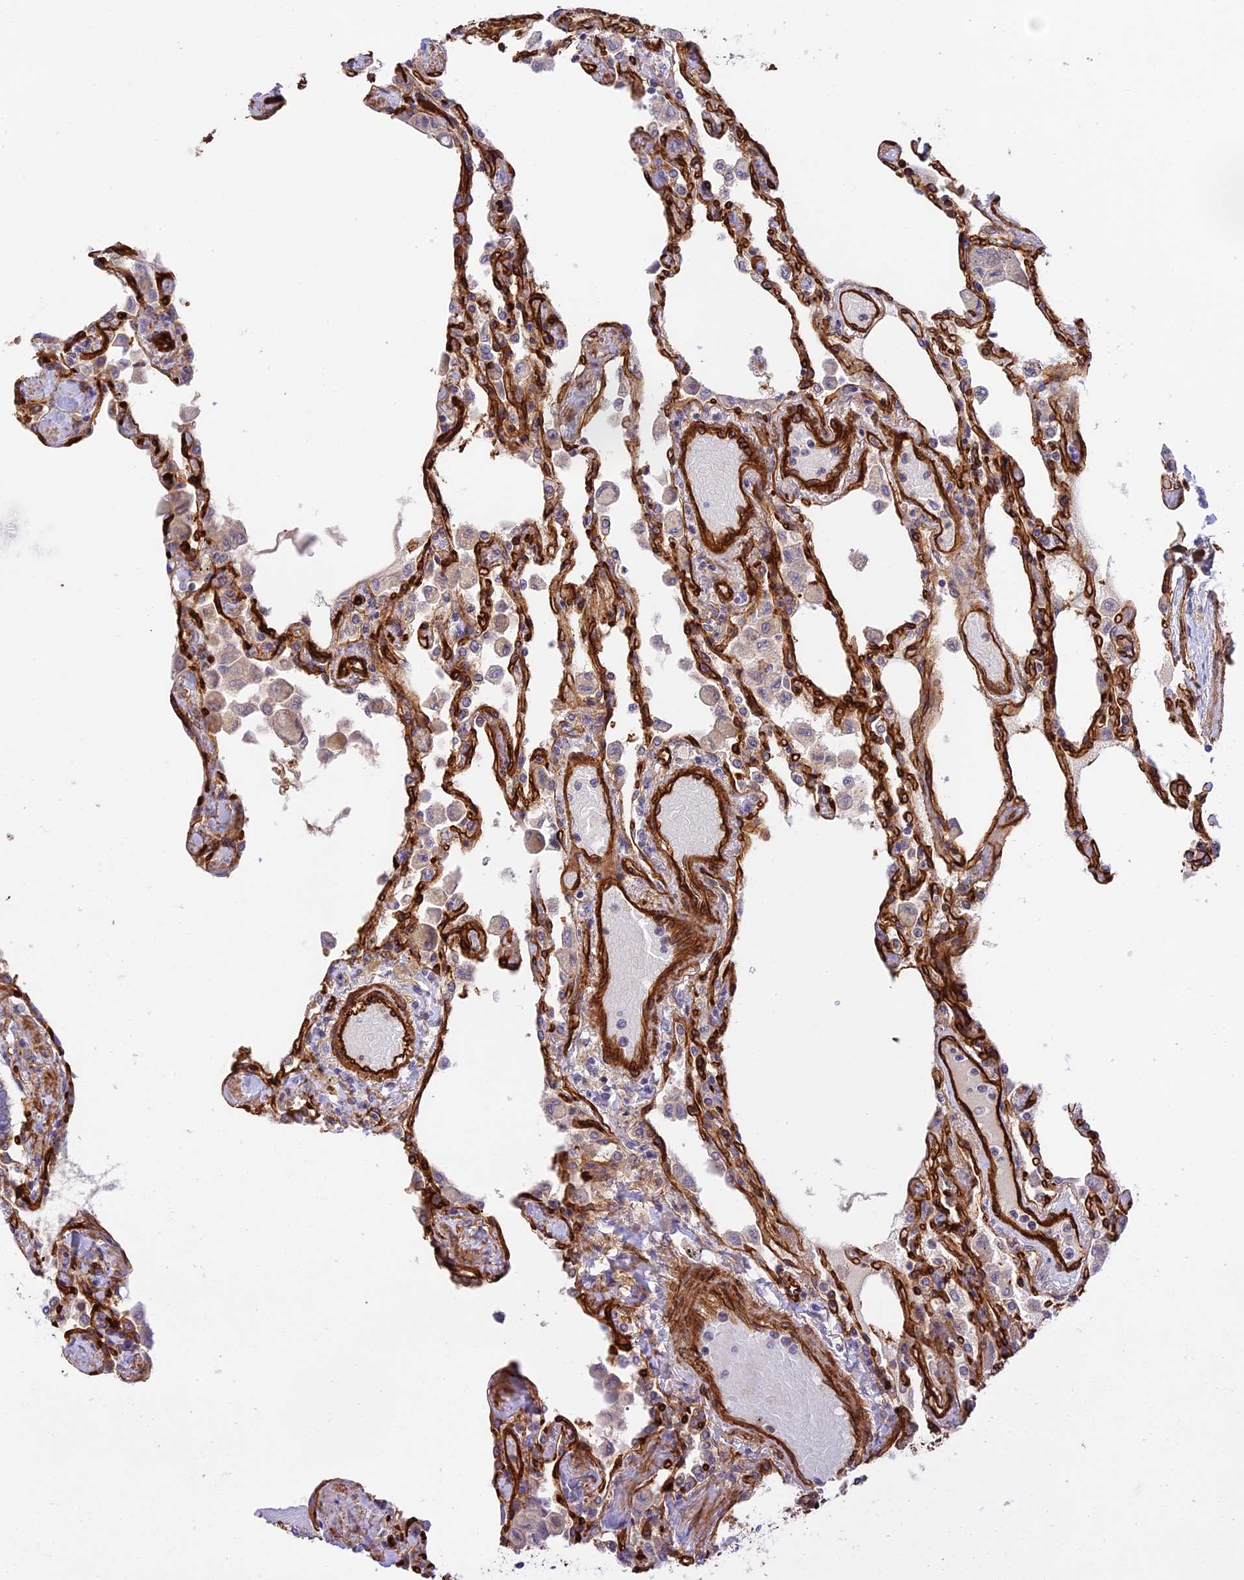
{"staining": {"intensity": "moderate", "quantity": "25%-75%", "location": "cytoplasmic/membranous"}, "tissue": "lung", "cell_type": "Alveolar cells", "image_type": "normal", "snomed": [{"axis": "morphology", "description": "Normal tissue, NOS"}, {"axis": "topography", "description": "Bronchus"}, {"axis": "topography", "description": "Lung"}], "caption": "Normal lung shows moderate cytoplasmic/membranous expression in about 25%-75% of alveolar cells.", "gene": "MYO9A", "patient": {"sex": "female", "age": 49}}